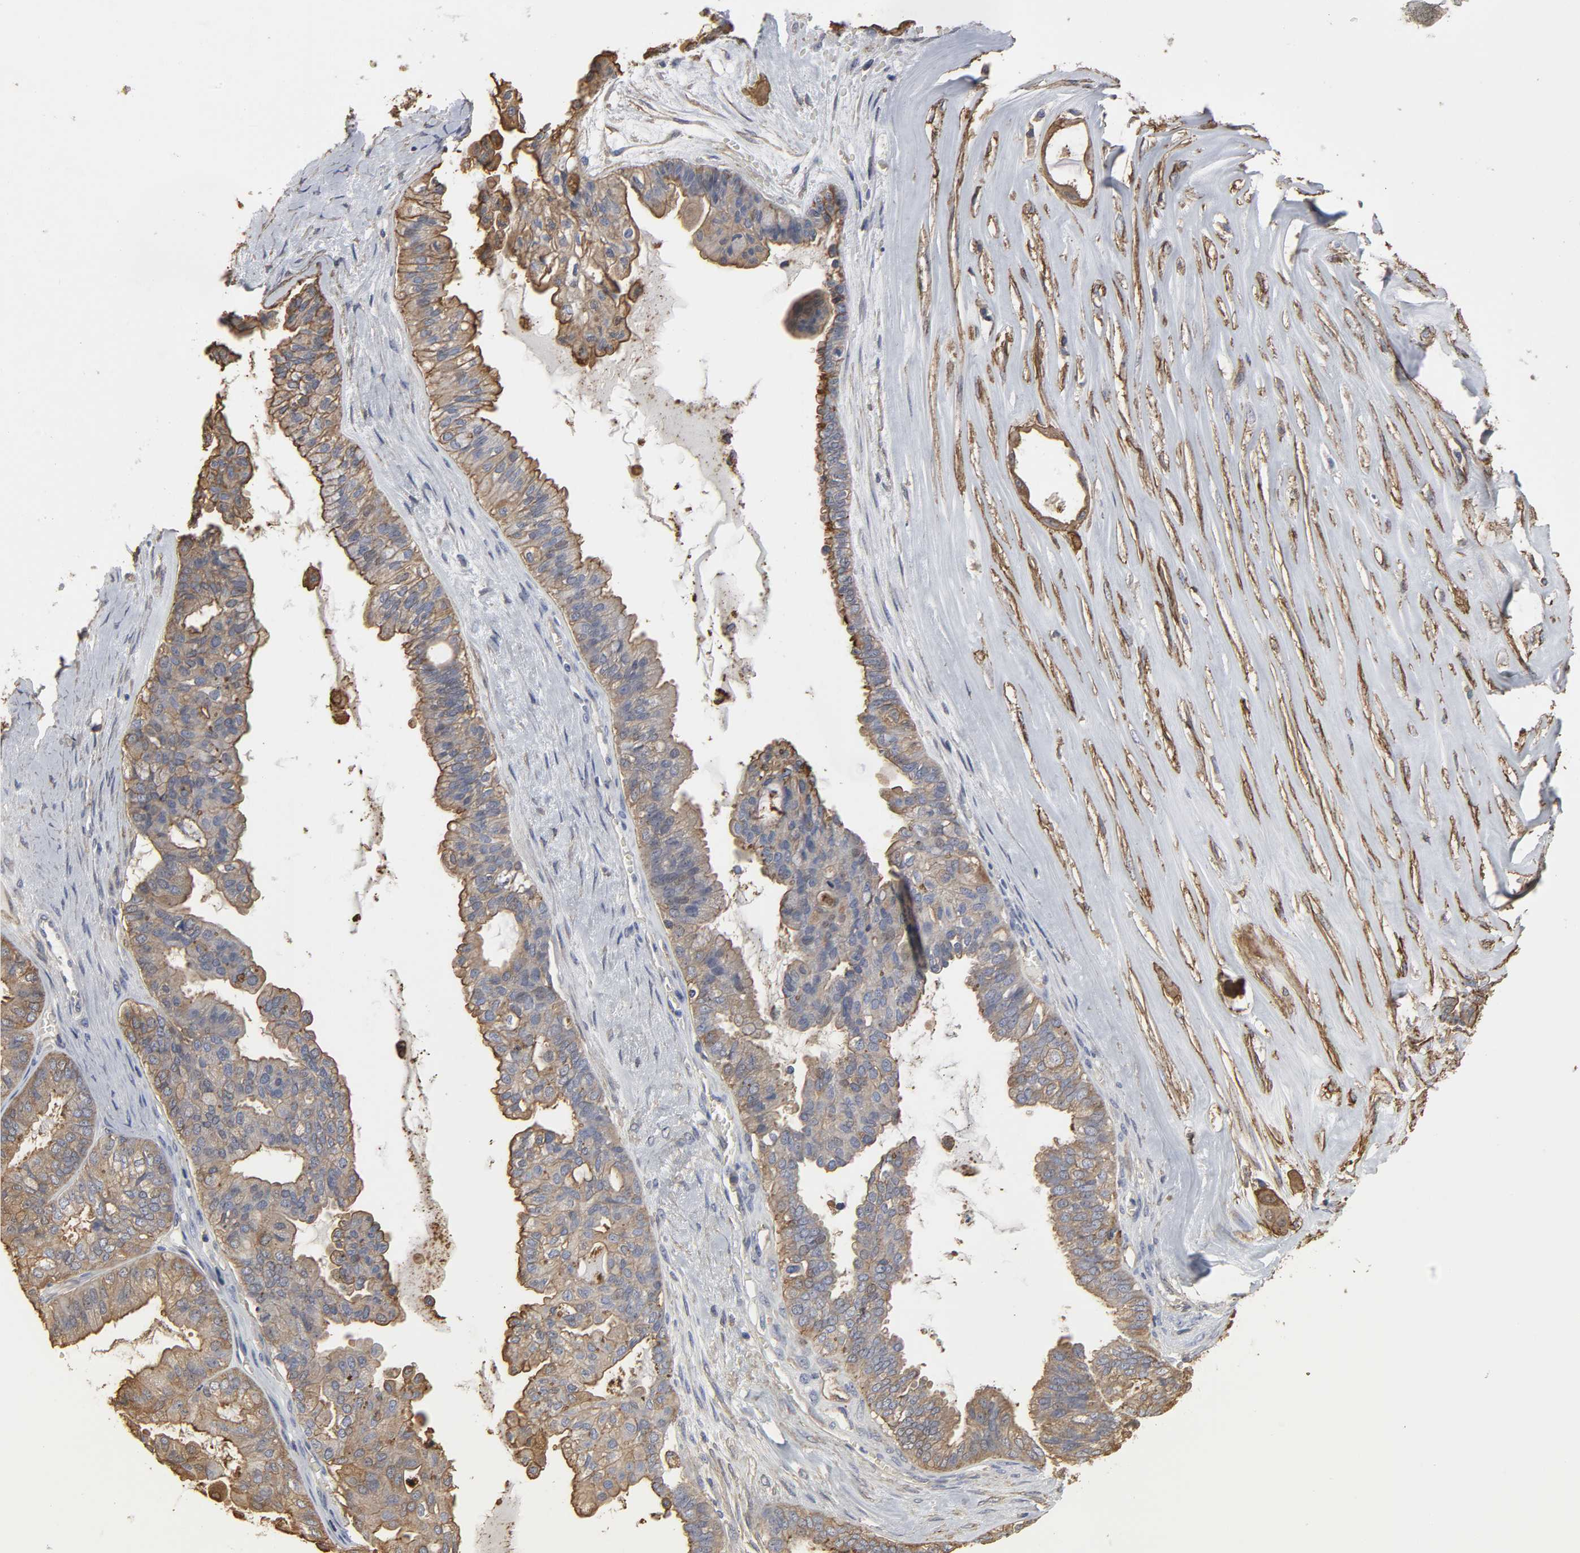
{"staining": {"intensity": "moderate", "quantity": ">75%", "location": "cytoplasmic/membranous"}, "tissue": "ovarian cancer", "cell_type": "Tumor cells", "image_type": "cancer", "snomed": [{"axis": "morphology", "description": "Carcinoma, NOS"}, {"axis": "morphology", "description": "Carcinoma, endometroid"}, {"axis": "topography", "description": "Ovary"}], "caption": "Immunohistochemistry staining of carcinoma (ovarian), which demonstrates medium levels of moderate cytoplasmic/membranous positivity in approximately >75% of tumor cells indicating moderate cytoplasmic/membranous protein expression. The staining was performed using DAB (3,3'-diaminobenzidine) (brown) for protein detection and nuclei were counterstained in hematoxylin (blue).", "gene": "ANXA2", "patient": {"sex": "female", "age": 50}}